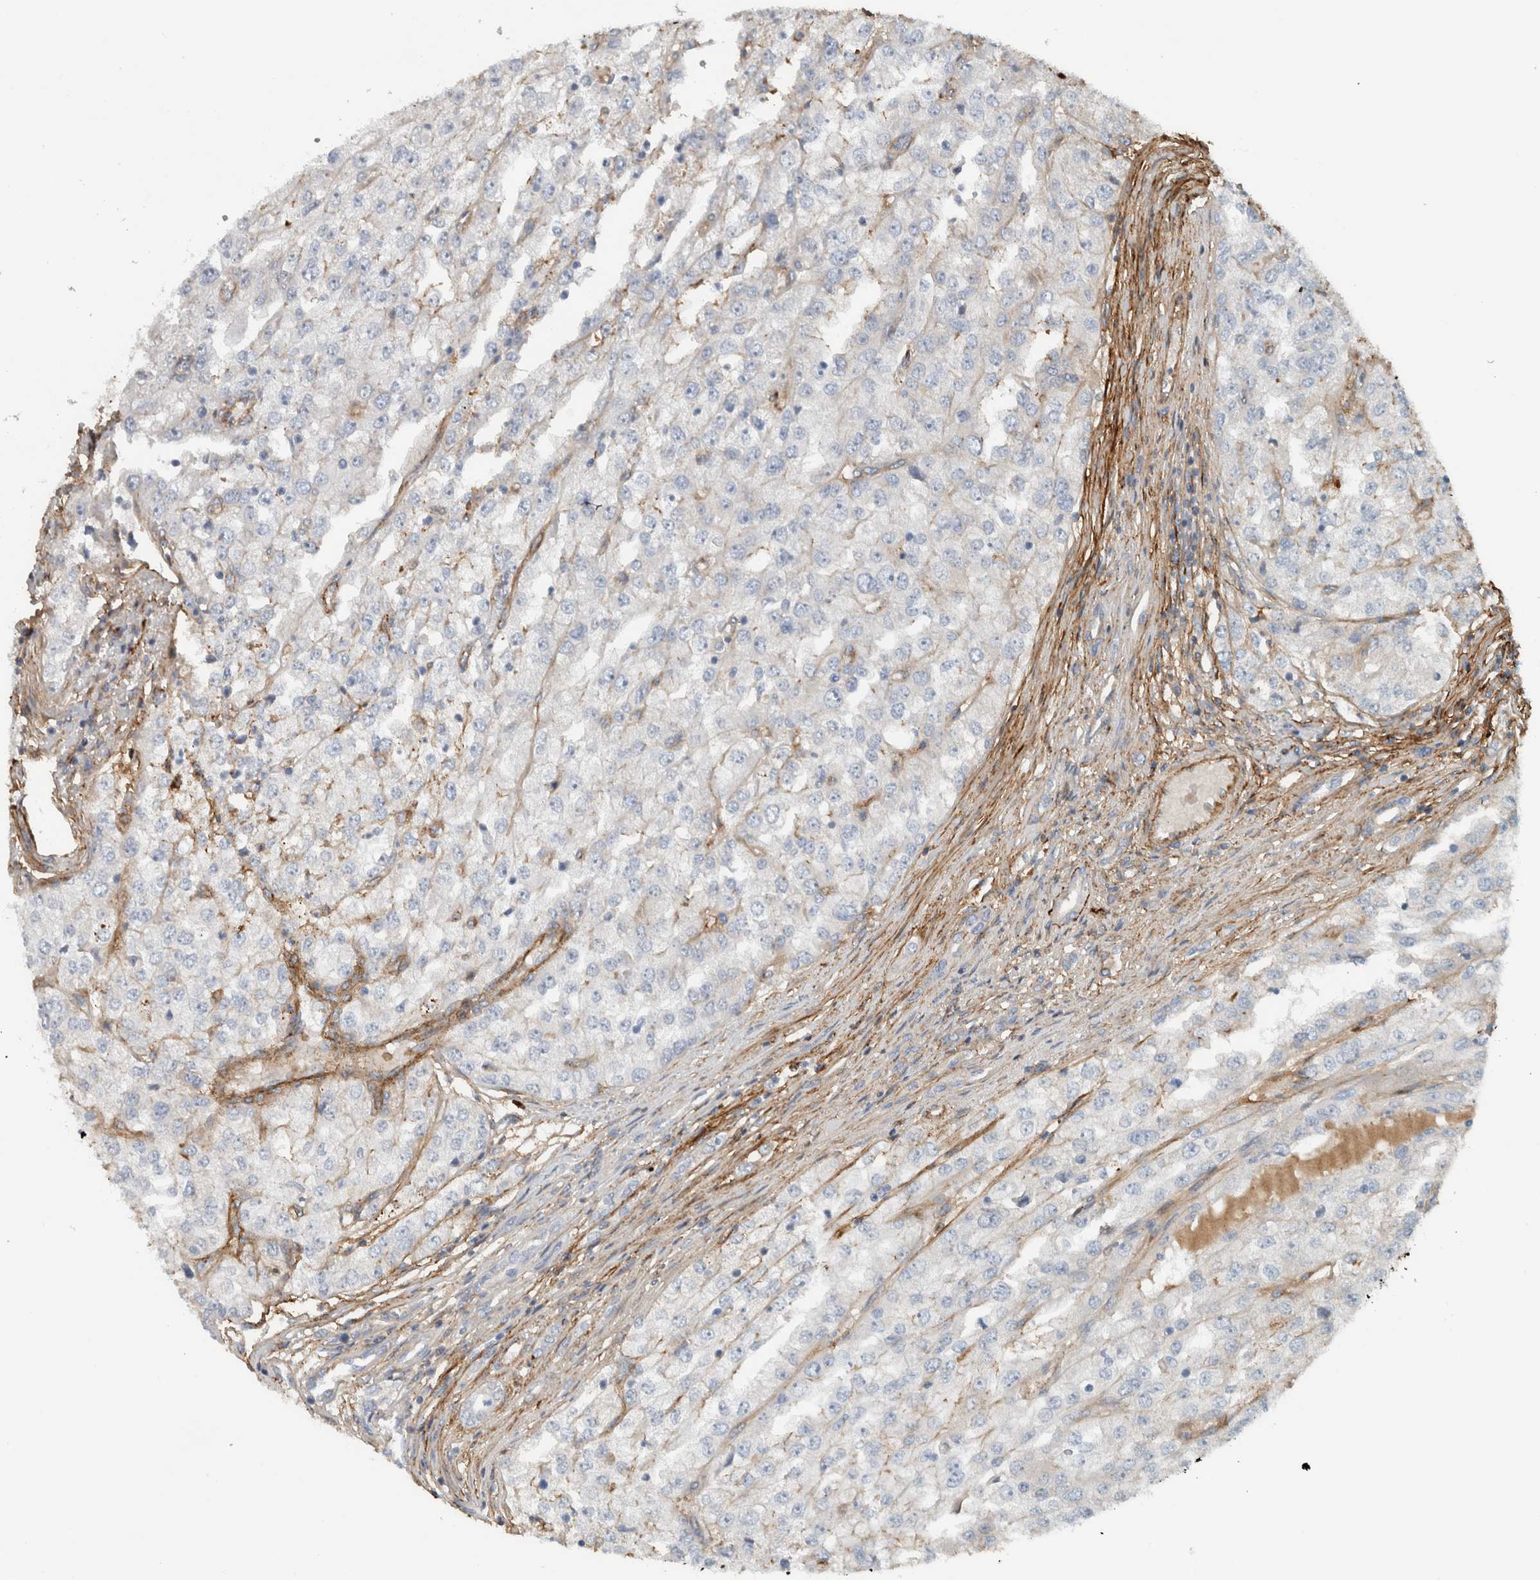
{"staining": {"intensity": "negative", "quantity": "none", "location": "none"}, "tissue": "renal cancer", "cell_type": "Tumor cells", "image_type": "cancer", "snomed": [{"axis": "morphology", "description": "Adenocarcinoma, NOS"}, {"axis": "topography", "description": "Kidney"}], "caption": "A micrograph of adenocarcinoma (renal) stained for a protein displays no brown staining in tumor cells.", "gene": "FN1", "patient": {"sex": "female", "age": 54}}